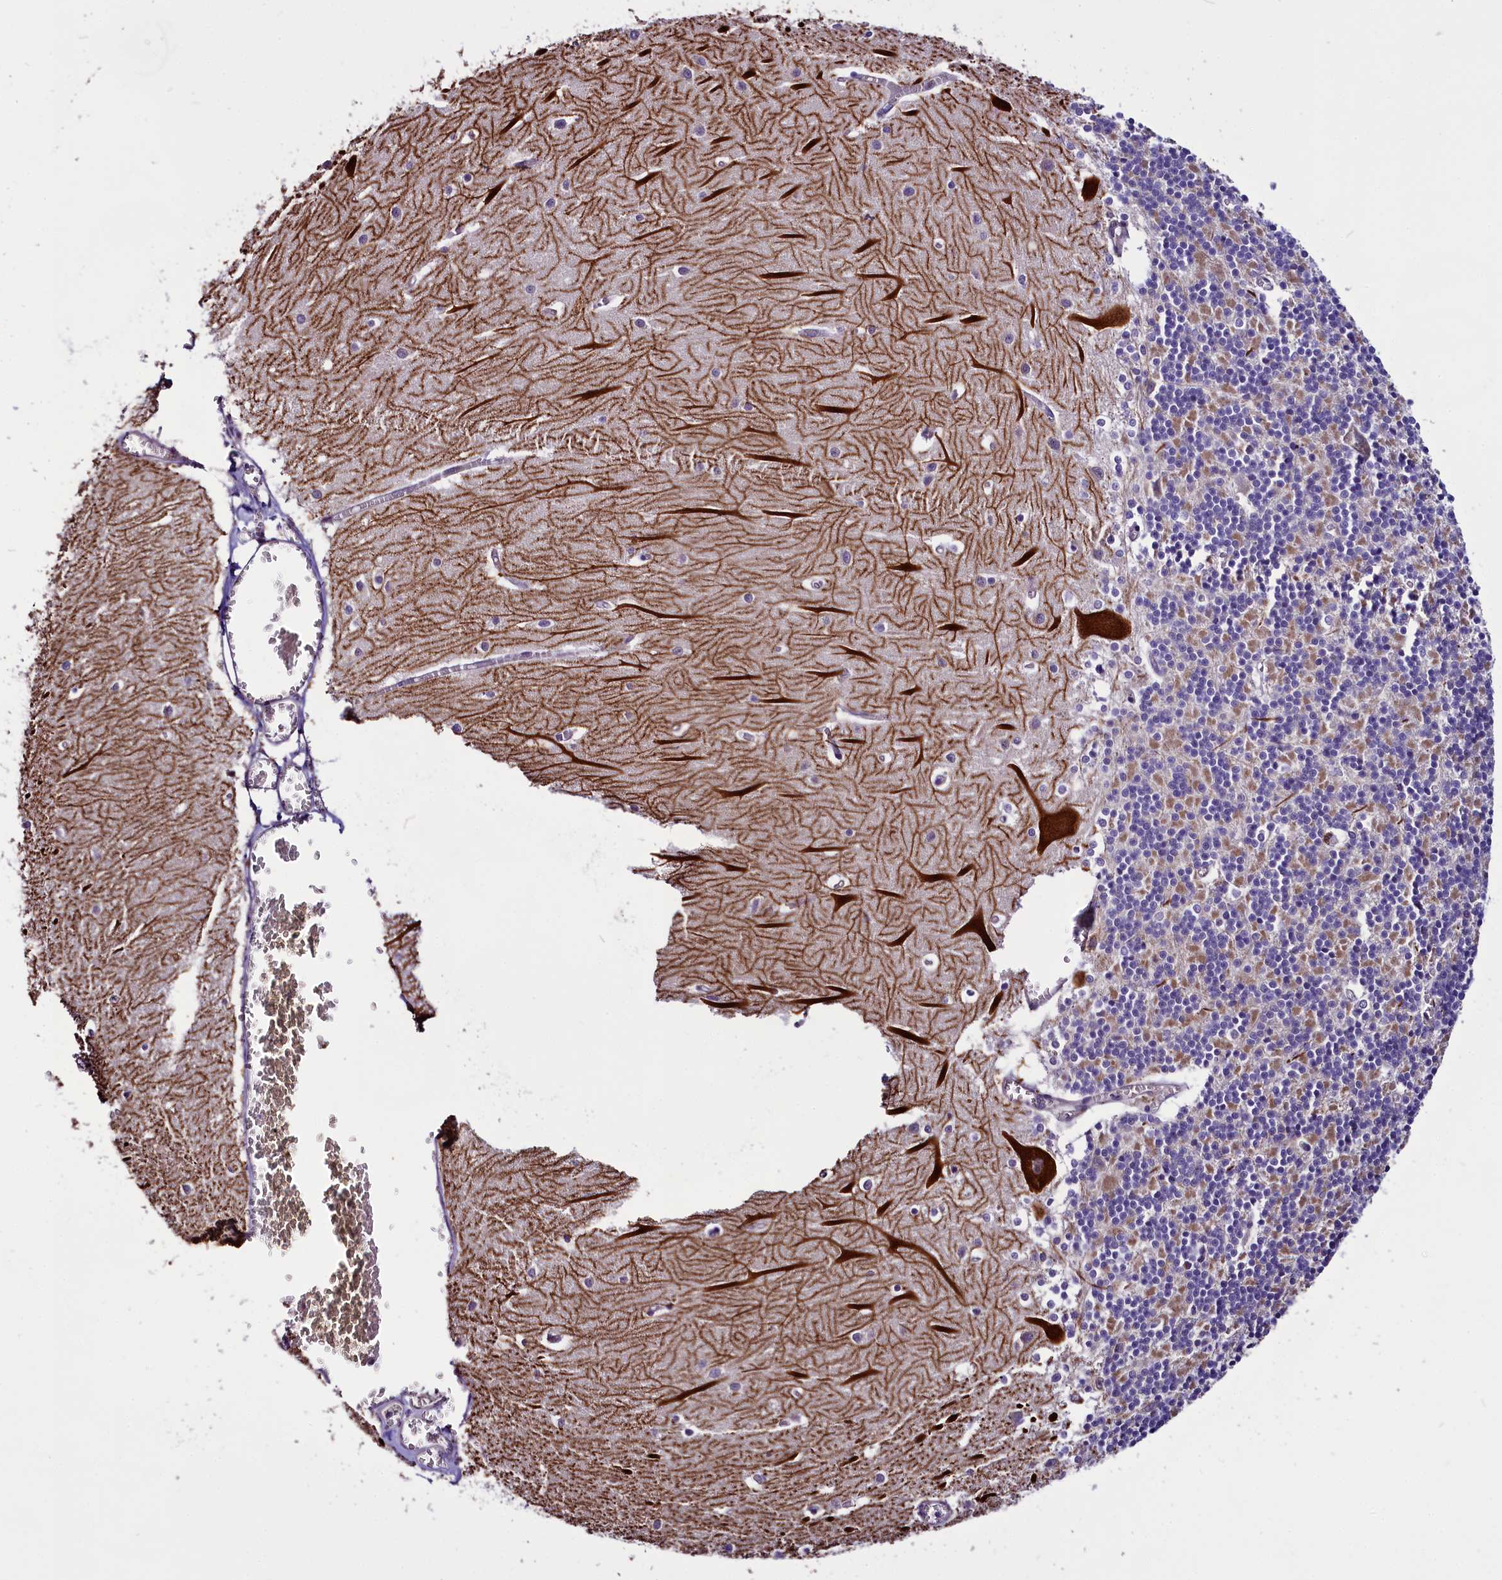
{"staining": {"intensity": "weak", "quantity": "<25%", "location": "cytoplasmic/membranous"}, "tissue": "cerebellum", "cell_type": "Cells in granular layer", "image_type": "normal", "snomed": [{"axis": "morphology", "description": "Normal tissue, NOS"}, {"axis": "topography", "description": "Cerebellum"}], "caption": "Cells in granular layer are negative for brown protein staining in benign cerebellum. (Brightfield microscopy of DAB (3,3'-diaminobenzidine) IHC at high magnification).", "gene": "C9orf40", "patient": {"sex": "male", "age": 37}}